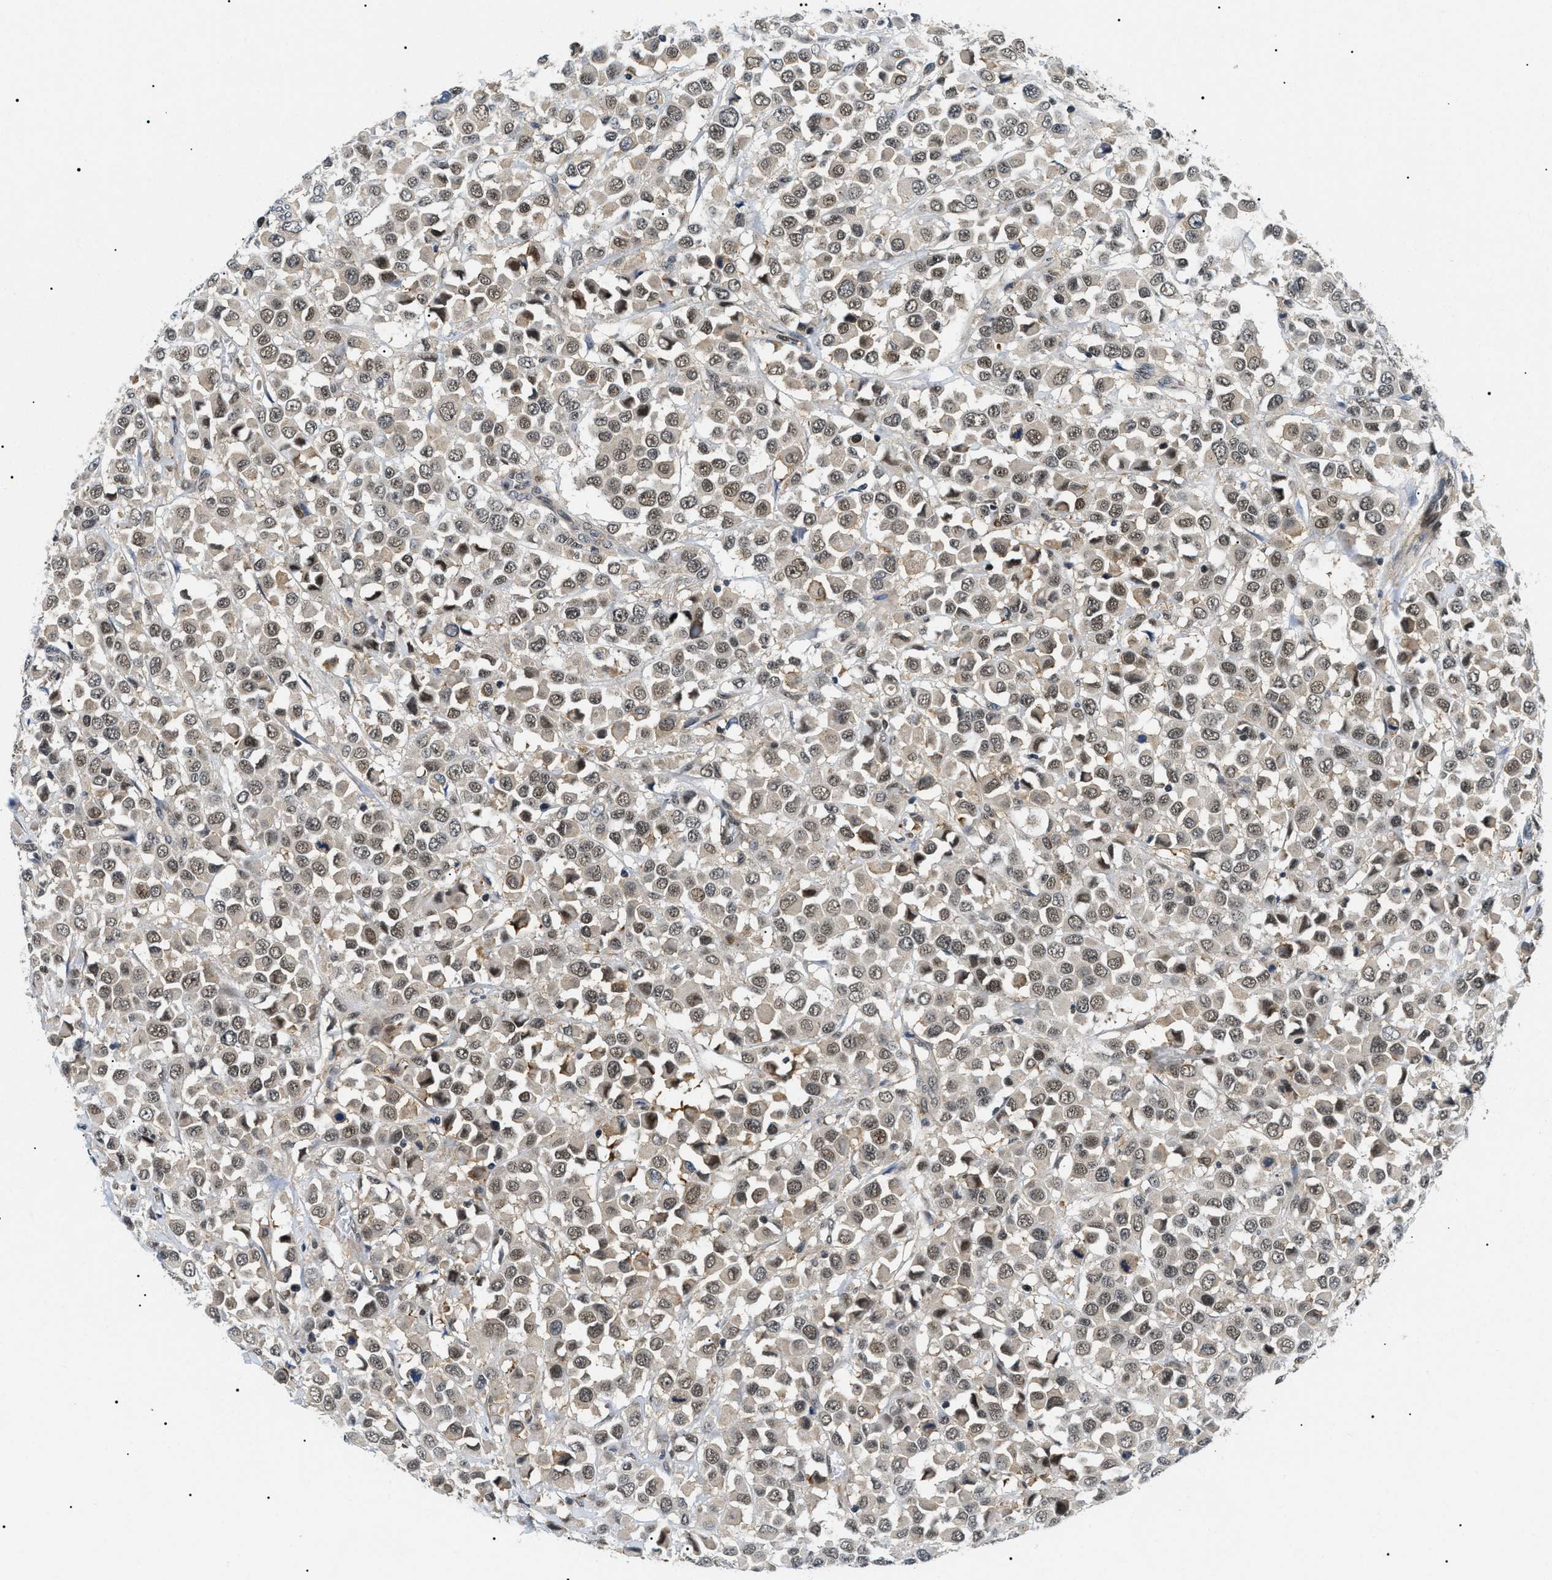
{"staining": {"intensity": "moderate", "quantity": ">75%", "location": "nuclear"}, "tissue": "breast cancer", "cell_type": "Tumor cells", "image_type": "cancer", "snomed": [{"axis": "morphology", "description": "Duct carcinoma"}, {"axis": "topography", "description": "Breast"}], "caption": "Protein staining reveals moderate nuclear staining in about >75% of tumor cells in breast cancer.", "gene": "RBM15", "patient": {"sex": "female", "age": 61}}